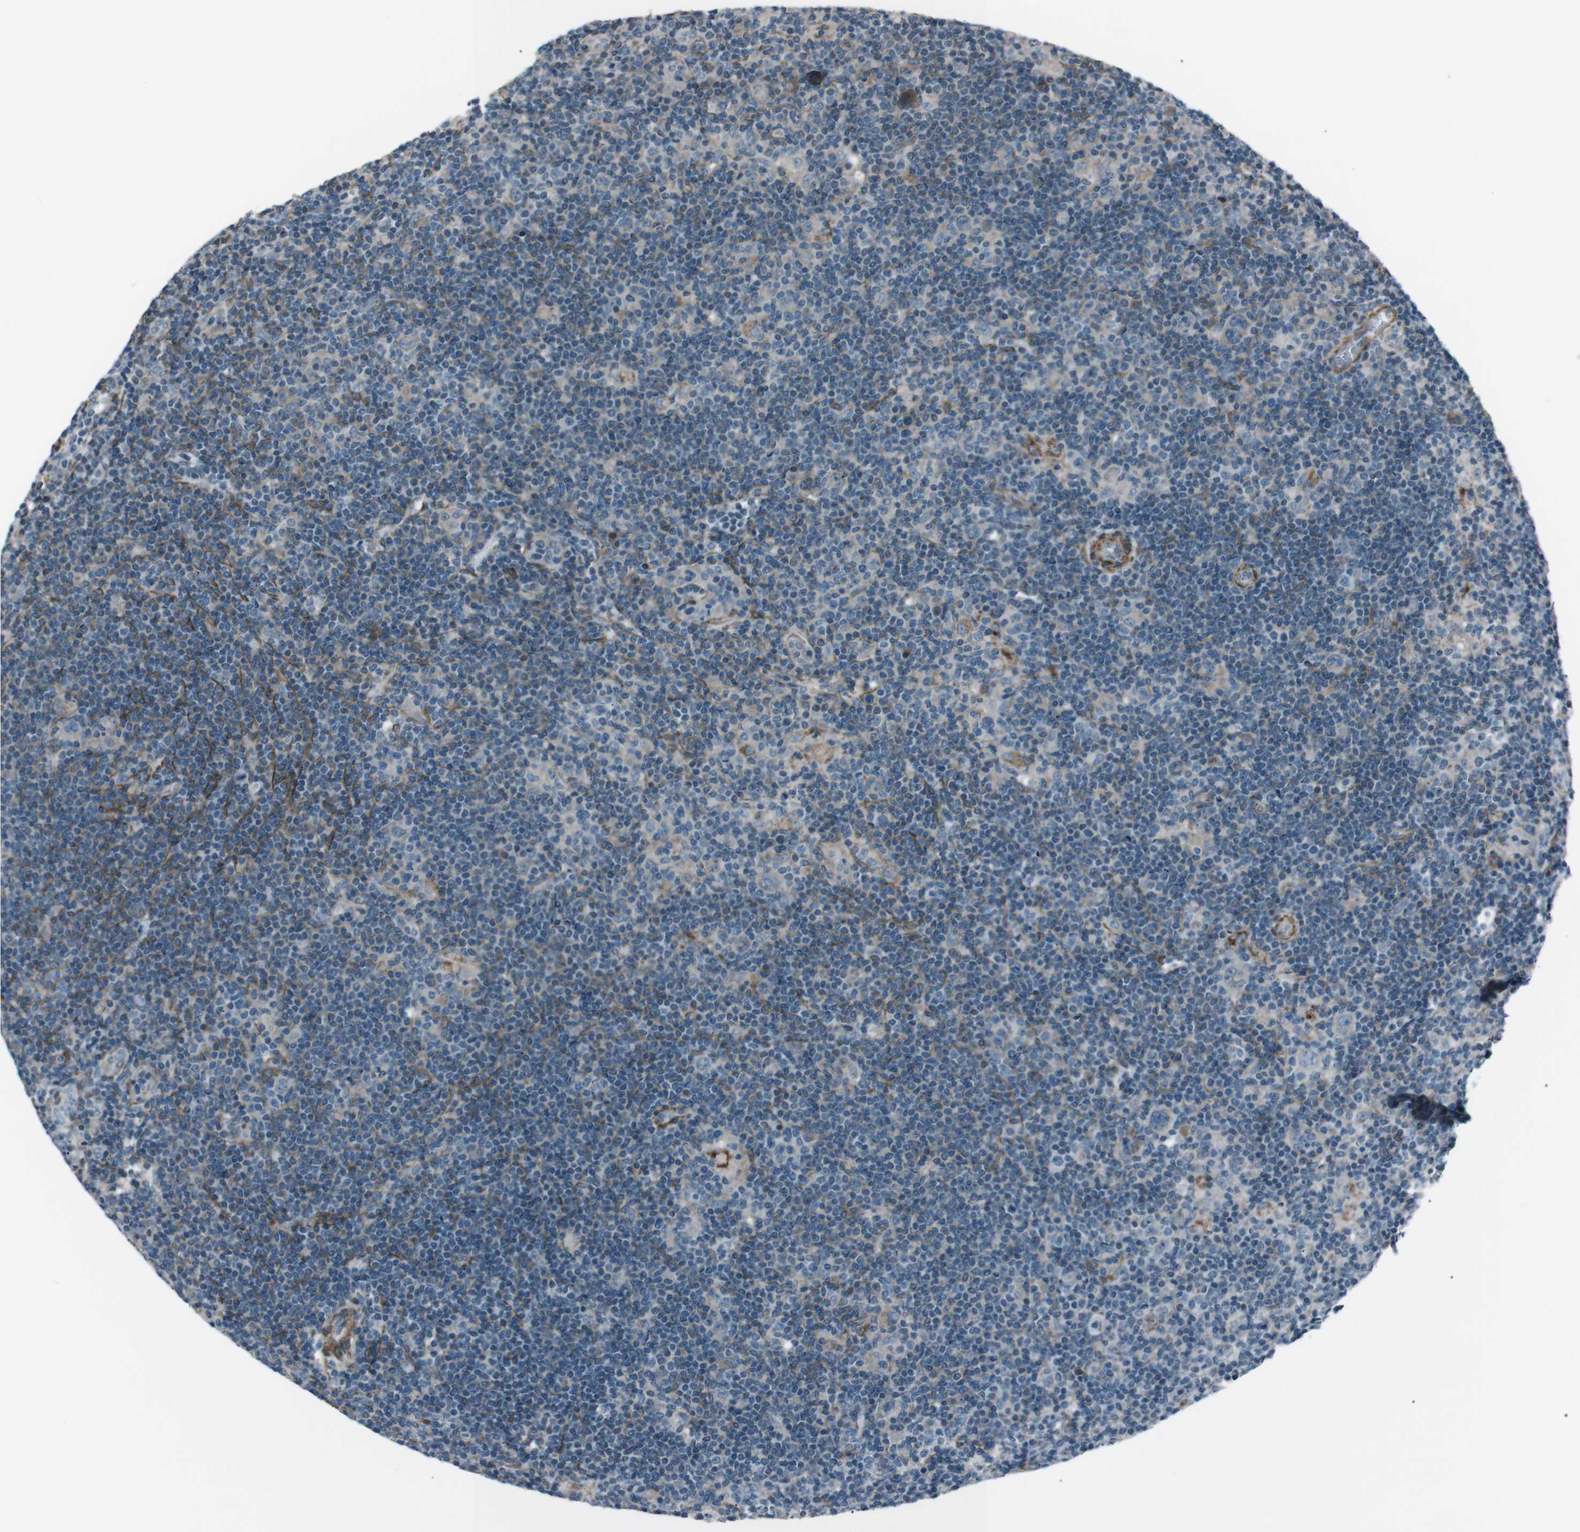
{"staining": {"intensity": "negative", "quantity": "none", "location": "none"}, "tissue": "lymphoma", "cell_type": "Tumor cells", "image_type": "cancer", "snomed": [{"axis": "morphology", "description": "Hodgkin's disease, NOS"}, {"axis": "topography", "description": "Lymph node"}], "caption": "Hodgkin's disease stained for a protein using immunohistochemistry displays no positivity tumor cells.", "gene": "PDLIM5", "patient": {"sex": "female", "age": 57}}